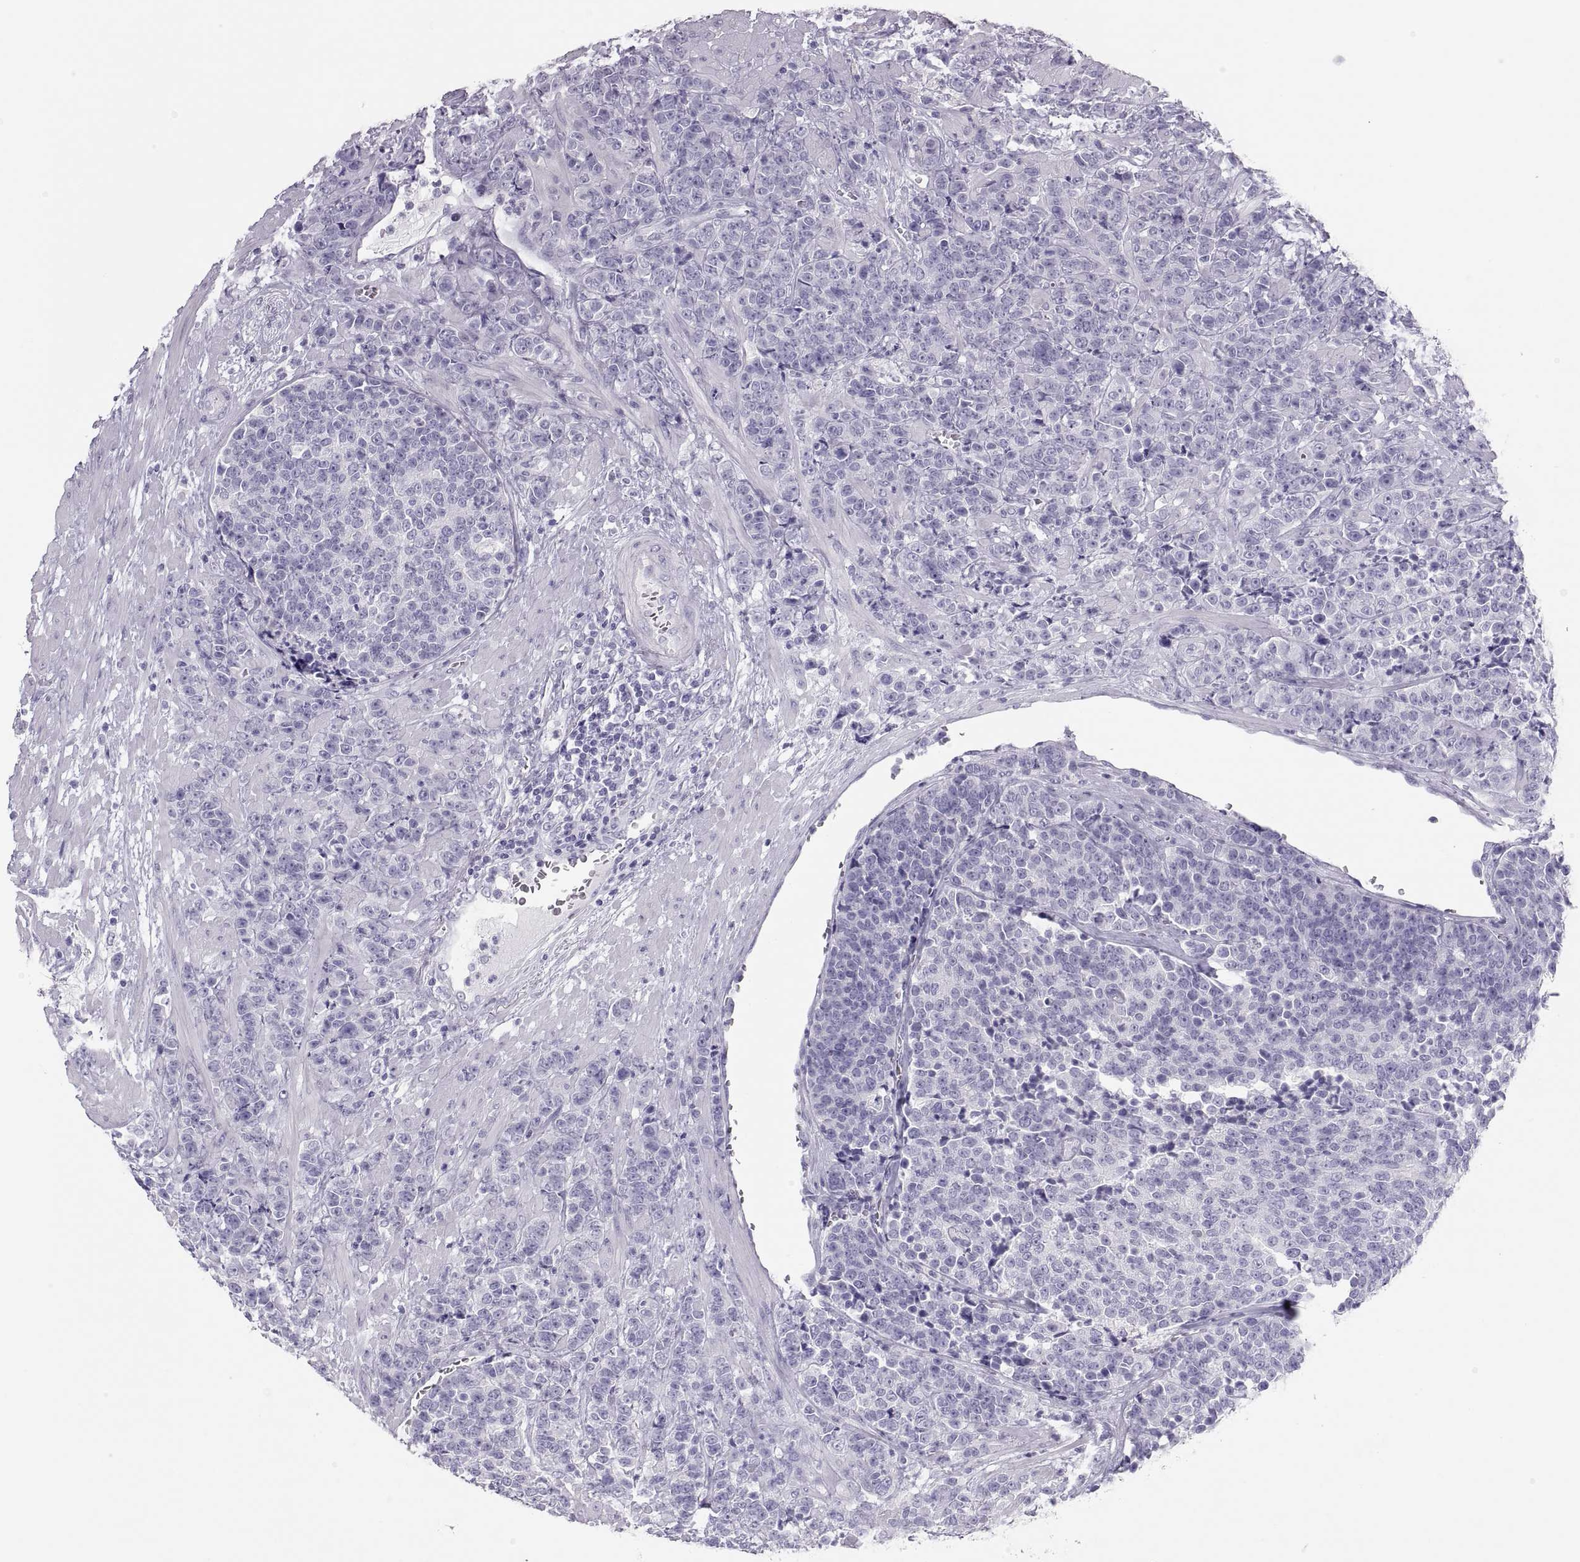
{"staining": {"intensity": "negative", "quantity": "none", "location": "none"}, "tissue": "prostate cancer", "cell_type": "Tumor cells", "image_type": "cancer", "snomed": [{"axis": "morphology", "description": "Adenocarcinoma, NOS"}, {"axis": "topography", "description": "Prostate"}], "caption": "There is no significant positivity in tumor cells of prostate cancer (adenocarcinoma). The staining is performed using DAB (3,3'-diaminobenzidine) brown chromogen with nuclei counter-stained in using hematoxylin.", "gene": "SEMG1", "patient": {"sex": "male", "age": 67}}